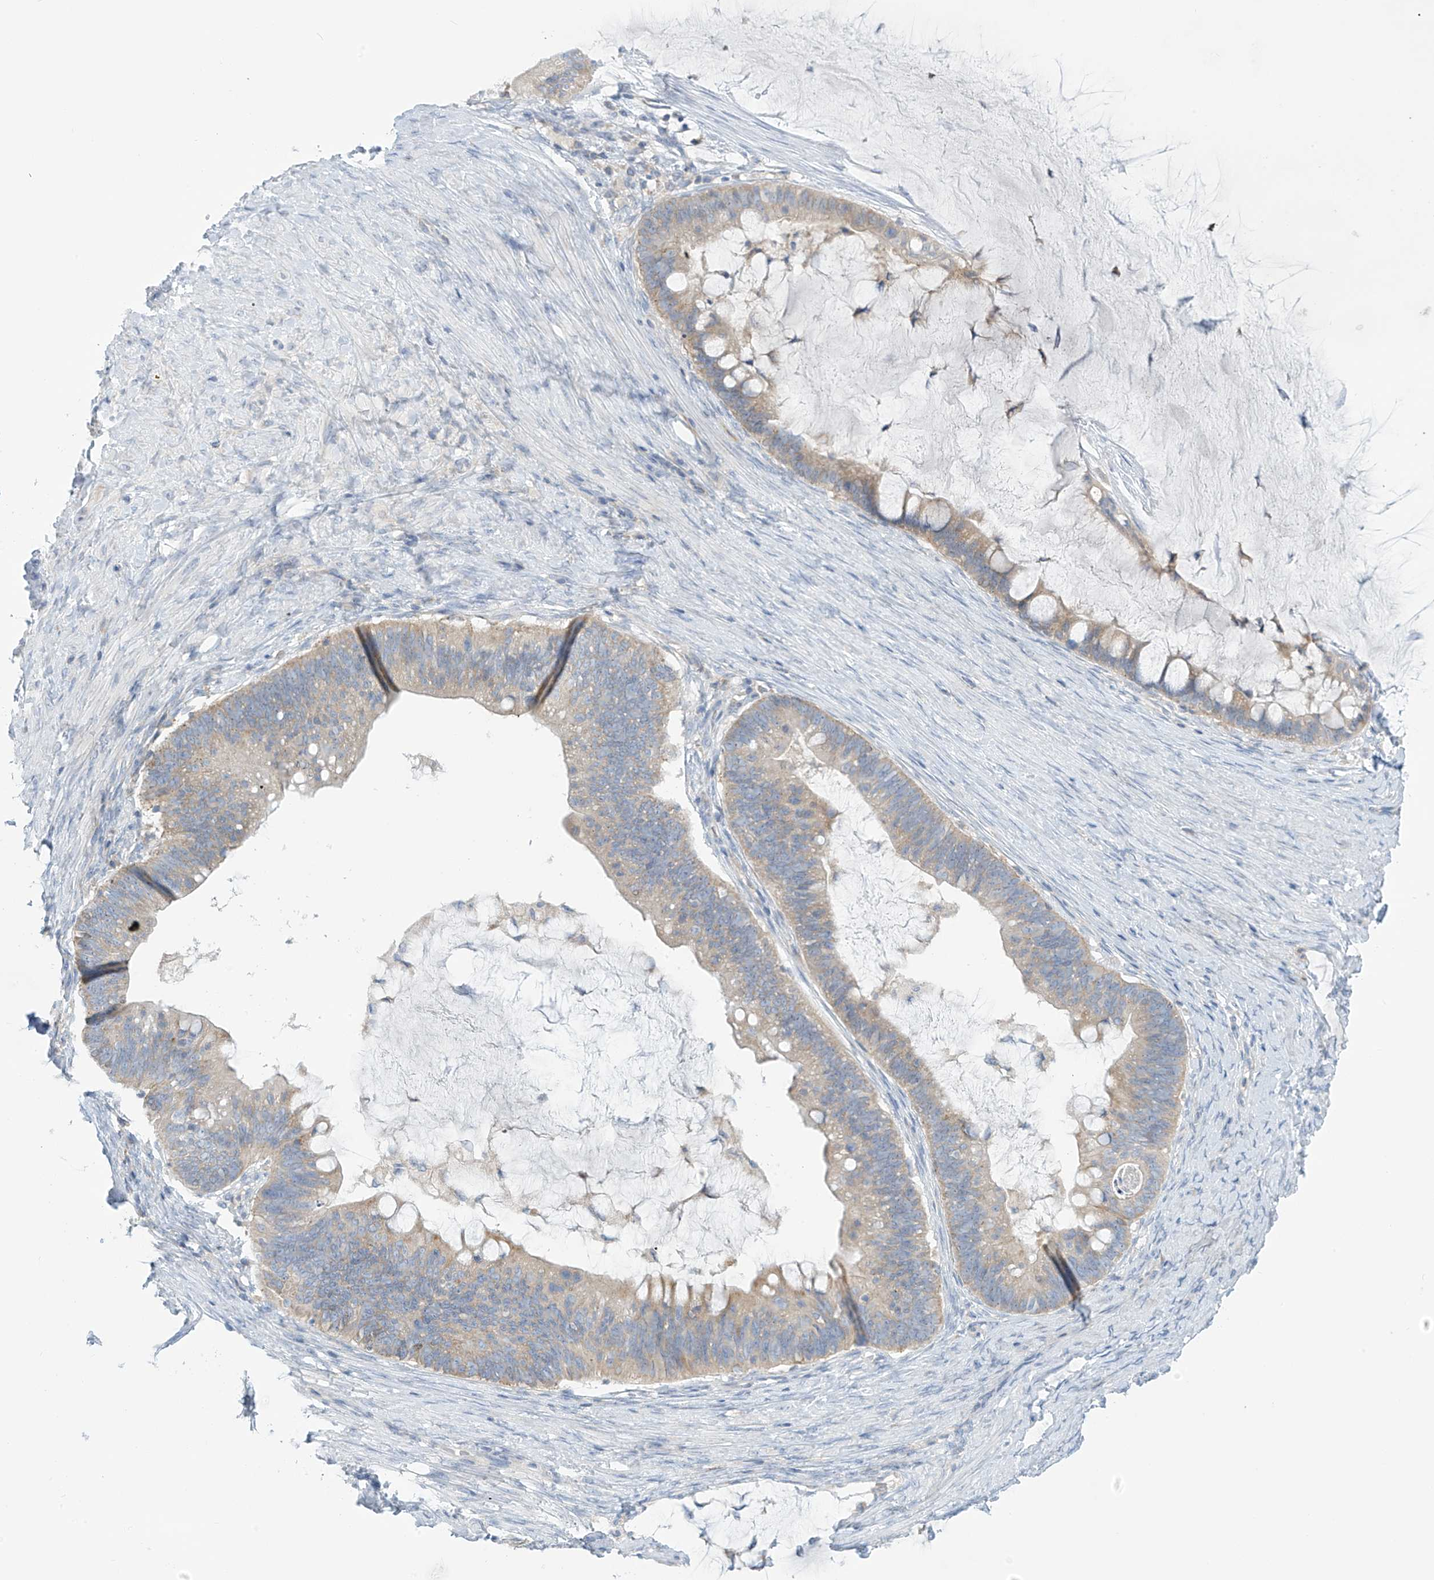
{"staining": {"intensity": "negative", "quantity": "none", "location": "none"}, "tissue": "ovarian cancer", "cell_type": "Tumor cells", "image_type": "cancer", "snomed": [{"axis": "morphology", "description": "Cystadenocarcinoma, mucinous, NOS"}, {"axis": "topography", "description": "Ovary"}], "caption": "A high-resolution micrograph shows immunohistochemistry staining of ovarian mucinous cystadenocarcinoma, which exhibits no significant staining in tumor cells. Nuclei are stained in blue.", "gene": "SLC6A12", "patient": {"sex": "female", "age": 61}}